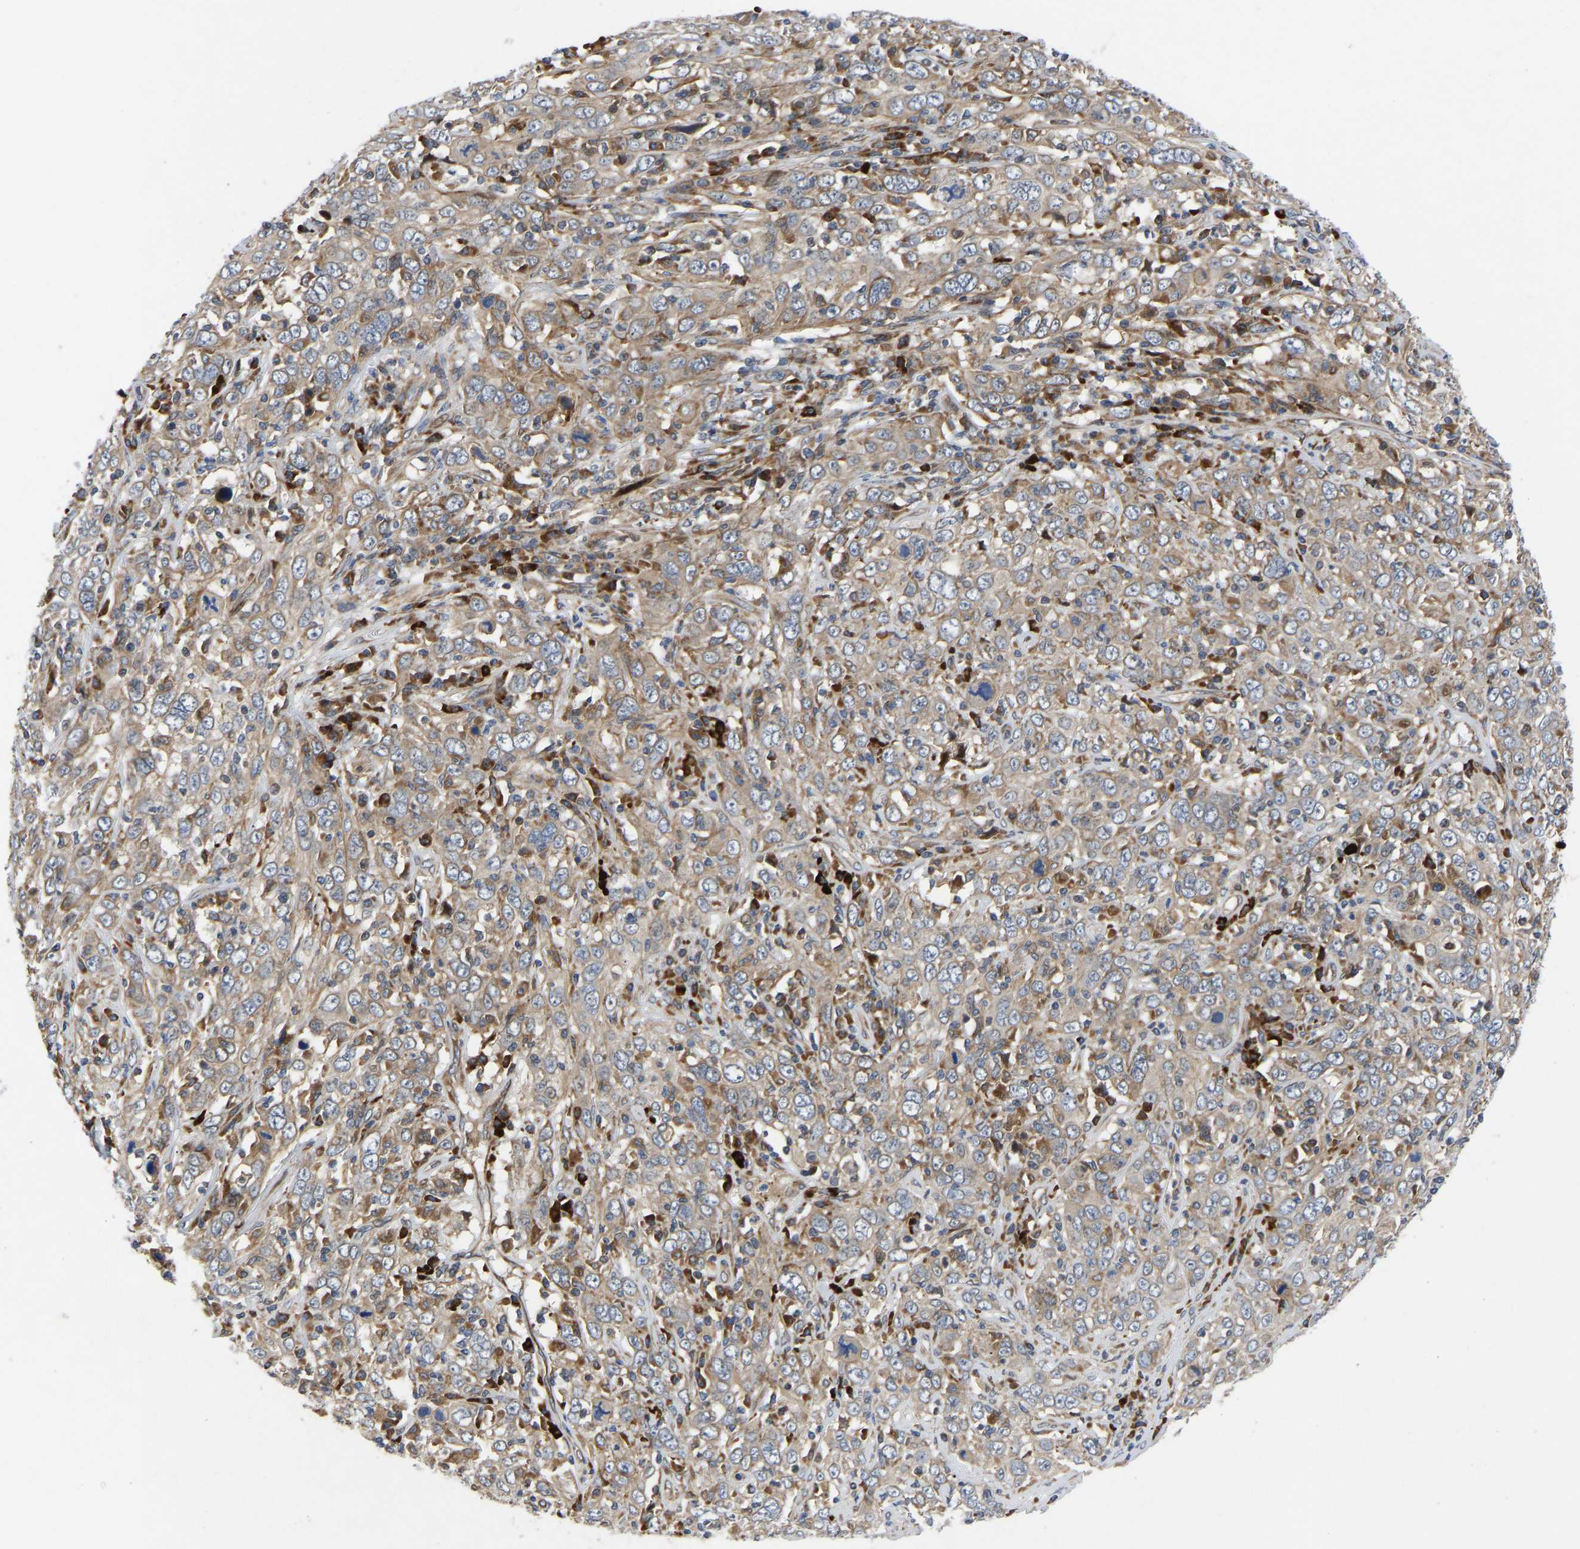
{"staining": {"intensity": "weak", "quantity": ">75%", "location": "cytoplasmic/membranous"}, "tissue": "cervical cancer", "cell_type": "Tumor cells", "image_type": "cancer", "snomed": [{"axis": "morphology", "description": "Squamous cell carcinoma, NOS"}, {"axis": "topography", "description": "Cervix"}], "caption": "Approximately >75% of tumor cells in human cervical cancer reveal weak cytoplasmic/membranous protein staining as visualized by brown immunohistochemical staining.", "gene": "TMEM38B", "patient": {"sex": "female", "age": 46}}